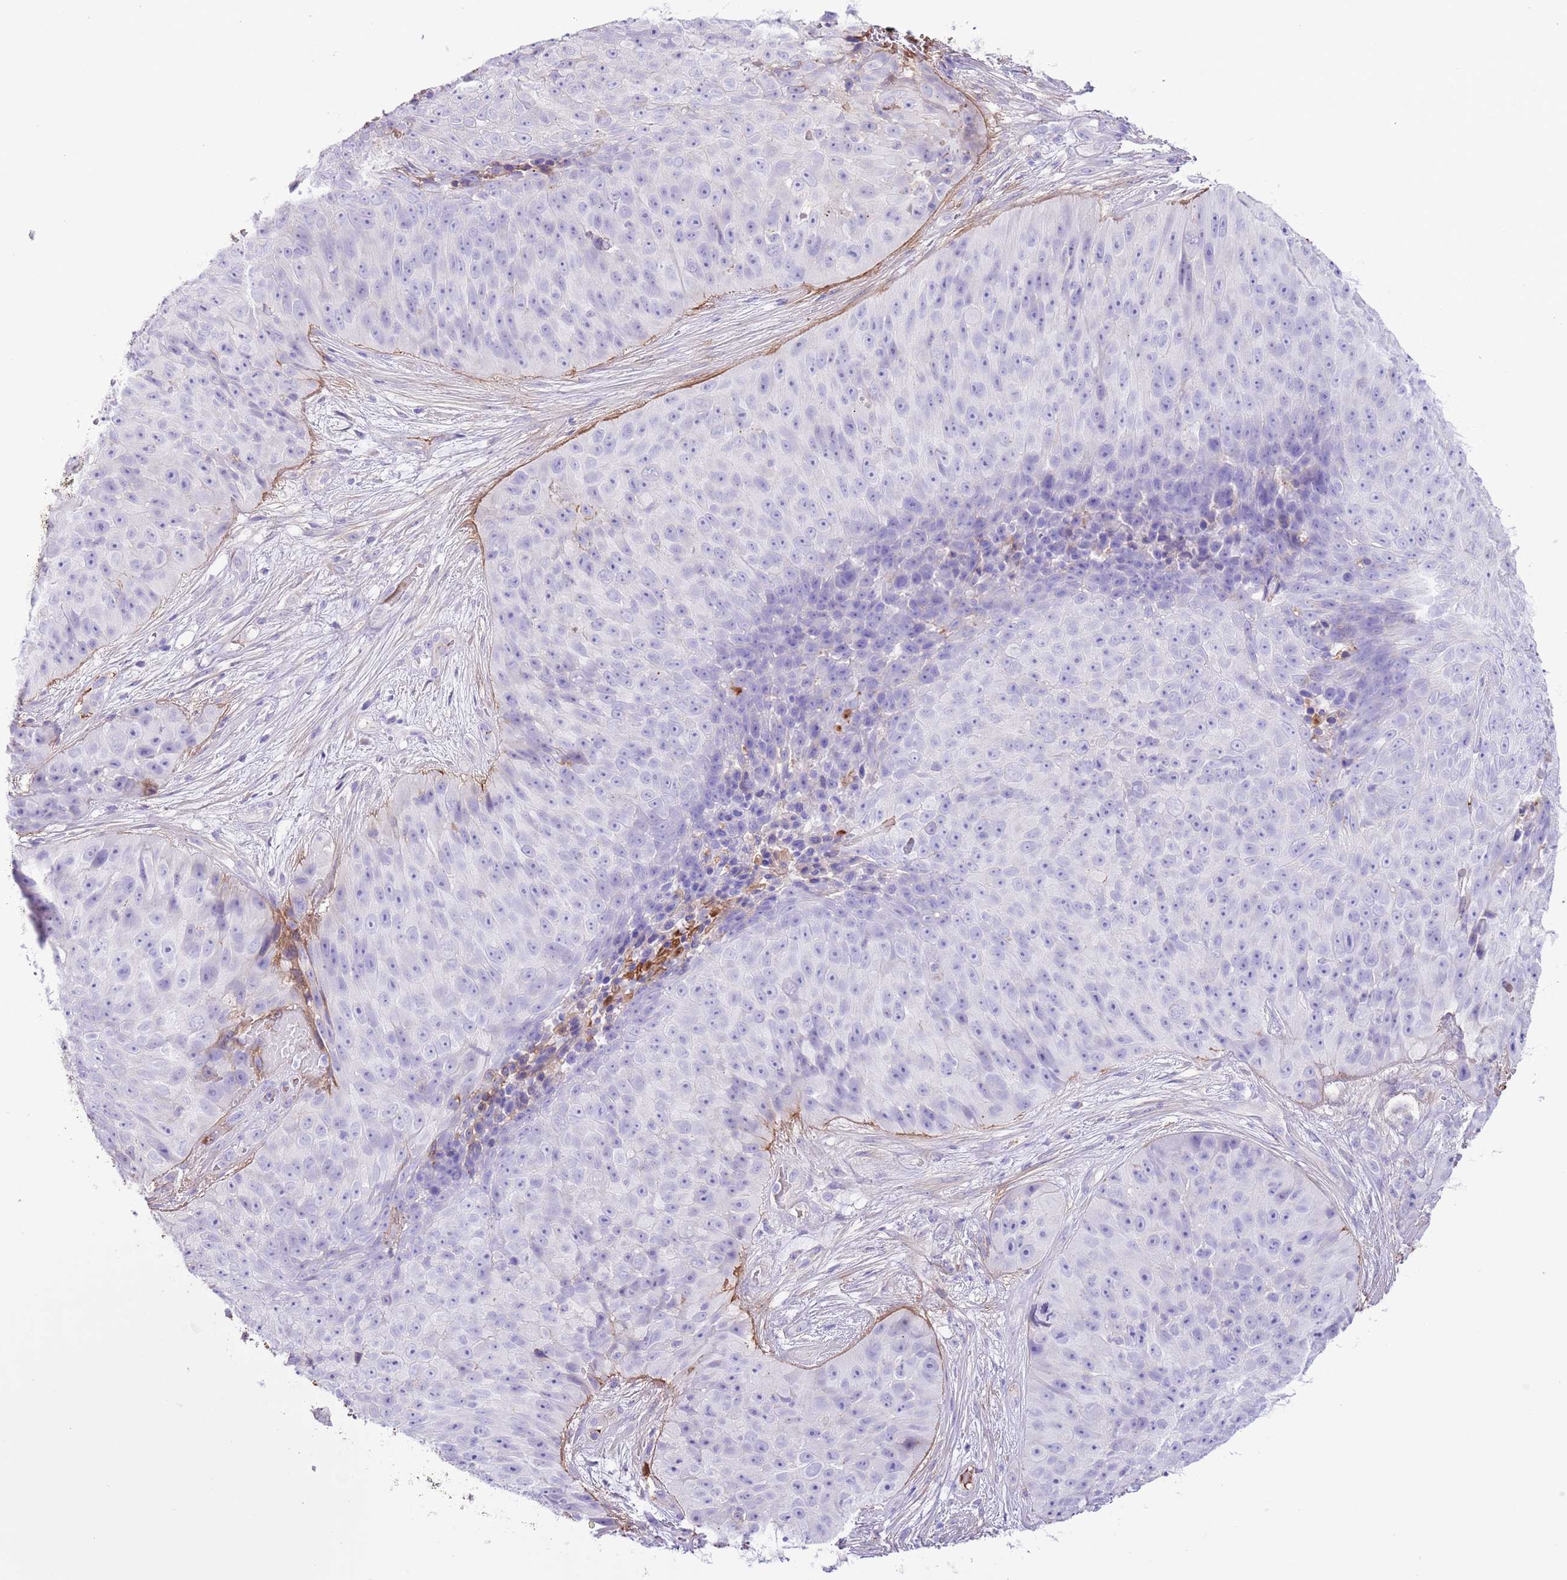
{"staining": {"intensity": "negative", "quantity": "none", "location": "none"}, "tissue": "skin cancer", "cell_type": "Tumor cells", "image_type": "cancer", "snomed": [{"axis": "morphology", "description": "Squamous cell carcinoma, NOS"}, {"axis": "topography", "description": "Skin"}], "caption": "A high-resolution micrograph shows immunohistochemistry (IHC) staining of squamous cell carcinoma (skin), which demonstrates no significant staining in tumor cells. The staining is performed using DAB brown chromogen with nuclei counter-stained in using hematoxylin.", "gene": "IGF1", "patient": {"sex": "female", "age": 87}}